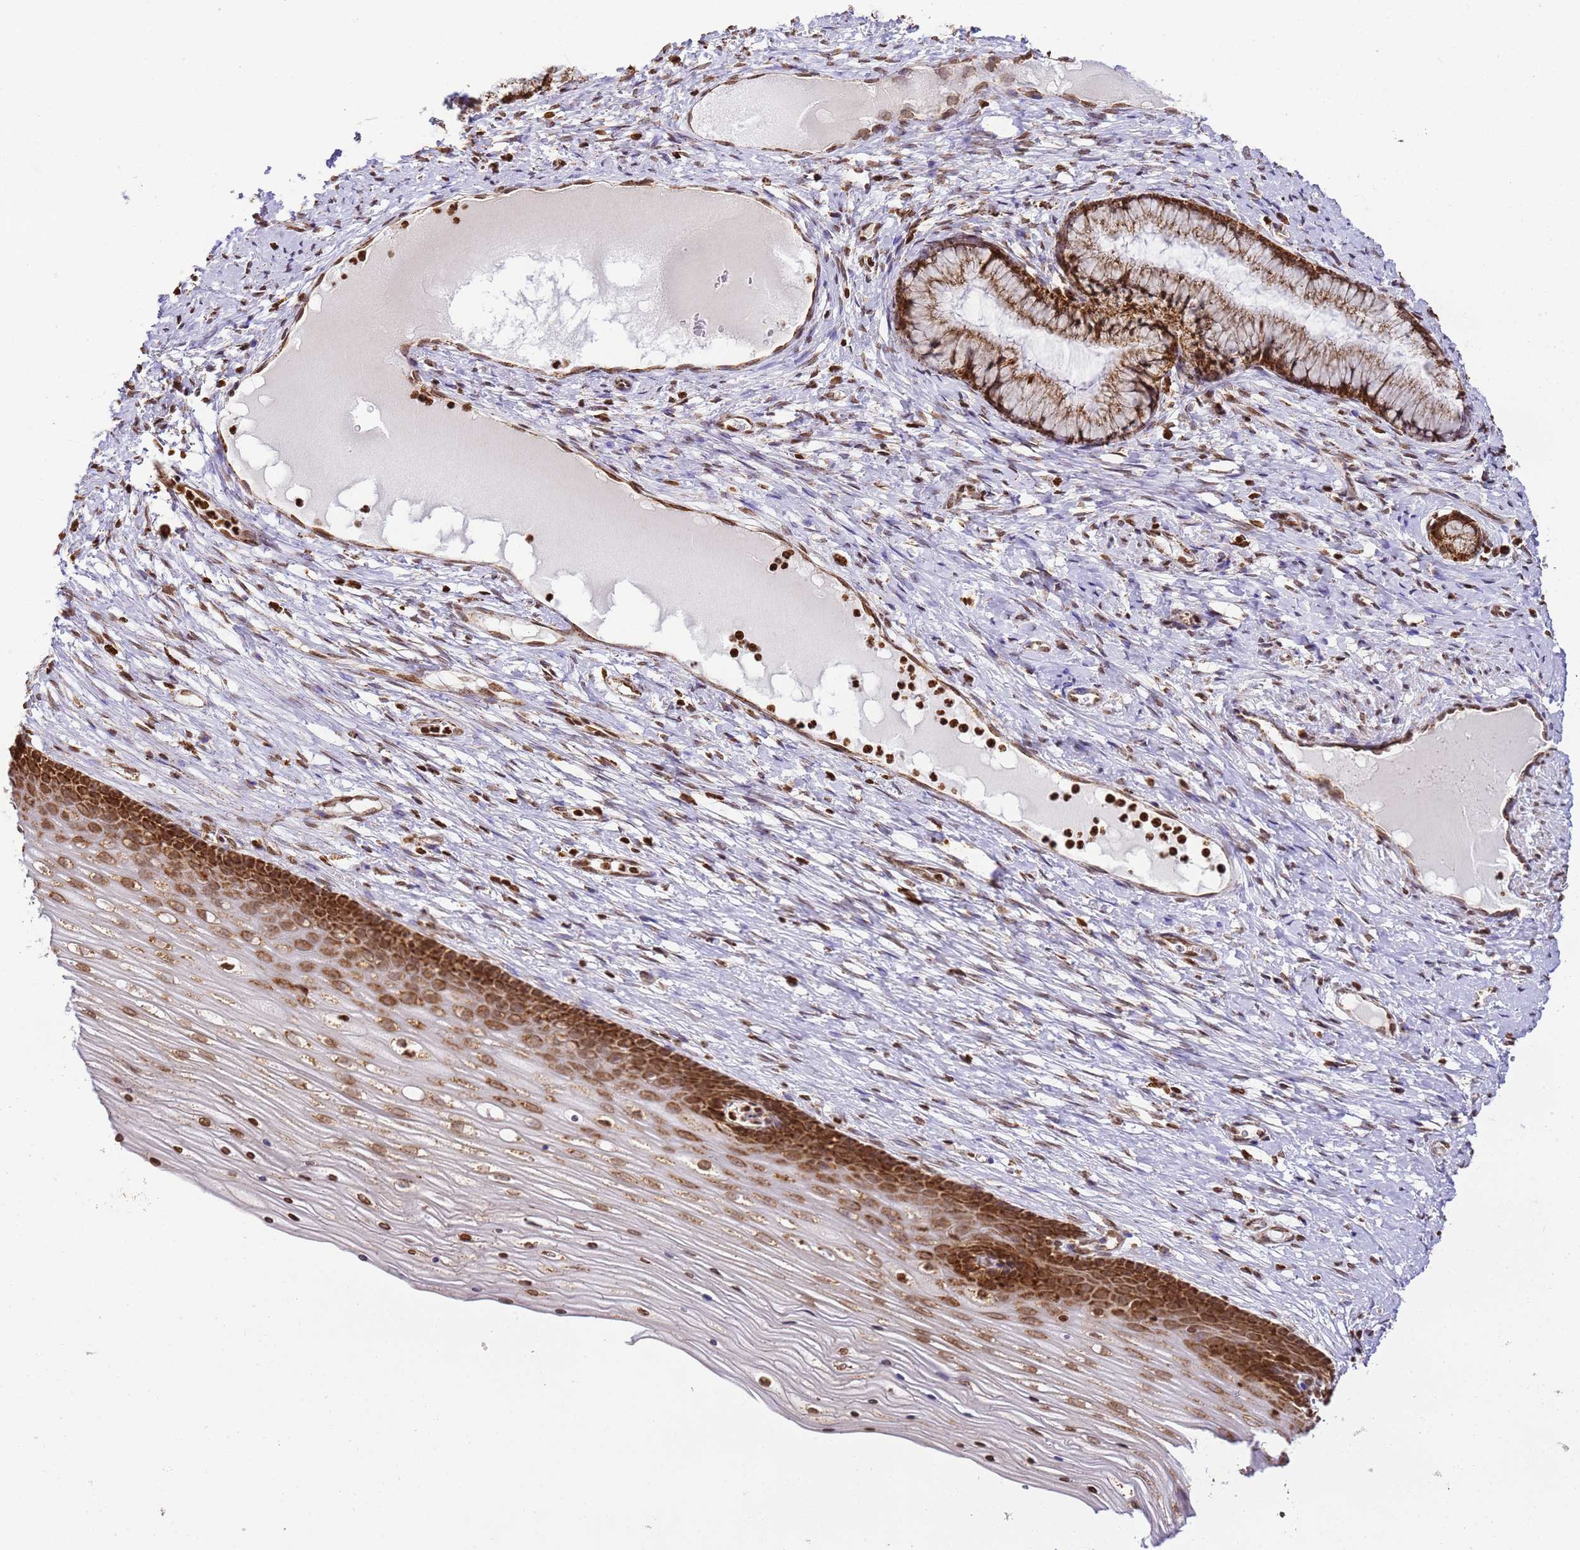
{"staining": {"intensity": "moderate", "quantity": "25%-75%", "location": "cytoplasmic/membranous"}, "tissue": "cervix", "cell_type": "Glandular cells", "image_type": "normal", "snomed": [{"axis": "morphology", "description": "Normal tissue, NOS"}, {"axis": "topography", "description": "Cervix"}], "caption": "Immunohistochemistry (IHC) image of benign human cervix stained for a protein (brown), which demonstrates medium levels of moderate cytoplasmic/membranous expression in about 25%-75% of glandular cells.", "gene": "HSPE1", "patient": {"sex": "female", "age": 42}}